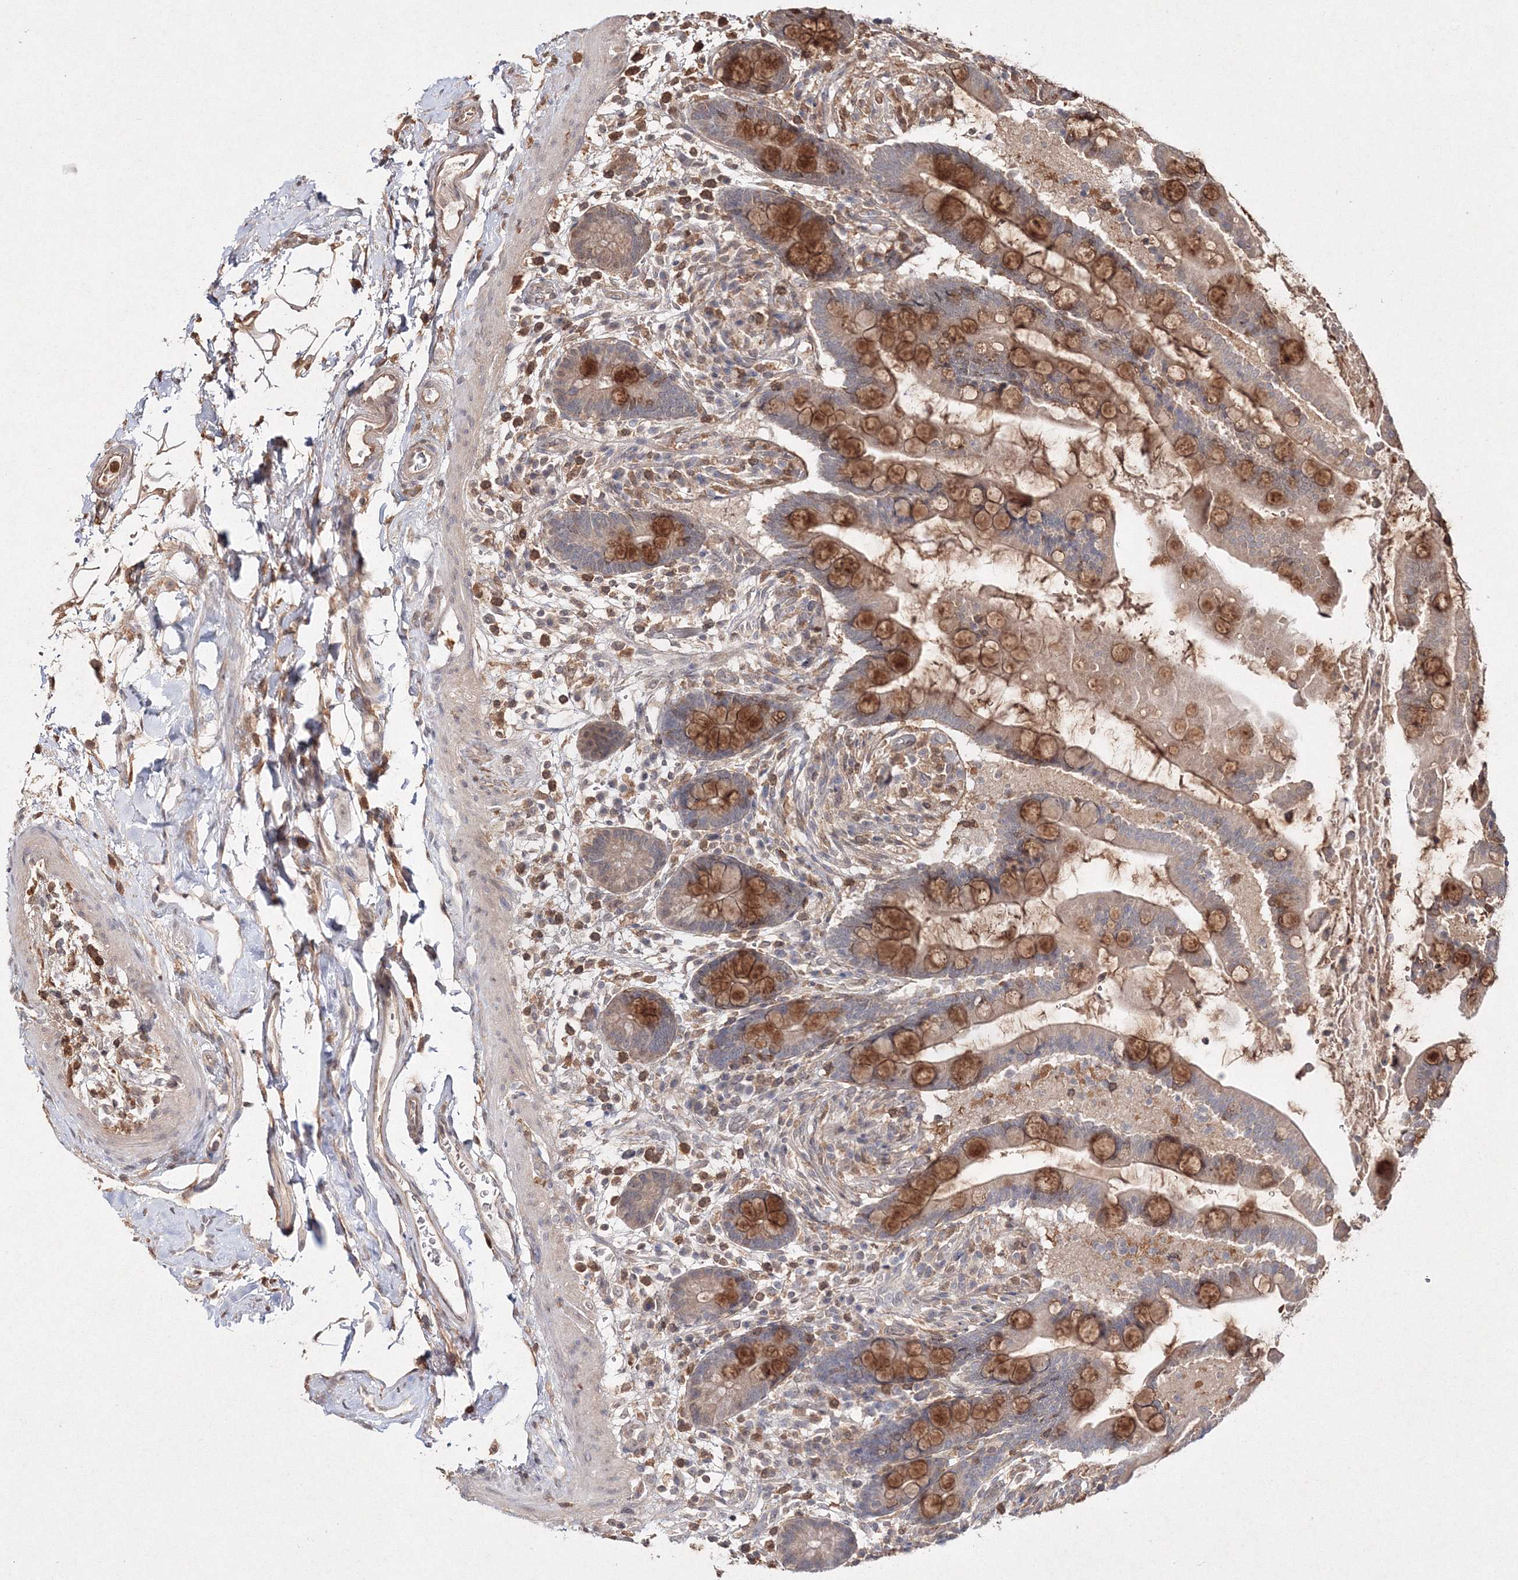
{"staining": {"intensity": "moderate", "quantity": ">75%", "location": "cytoplasmic/membranous"}, "tissue": "colon", "cell_type": "Endothelial cells", "image_type": "normal", "snomed": [{"axis": "morphology", "description": "Normal tissue, NOS"}, {"axis": "topography", "description": "Colon"}], "caption": "Brown immunohistochemical staining in unremarkable human colon shows moderate cytoplasmic/membranous positivity in about >75% of endothelial cells.", "gene": "S100A11", "patient": {"sex": "male", "age": 73}}